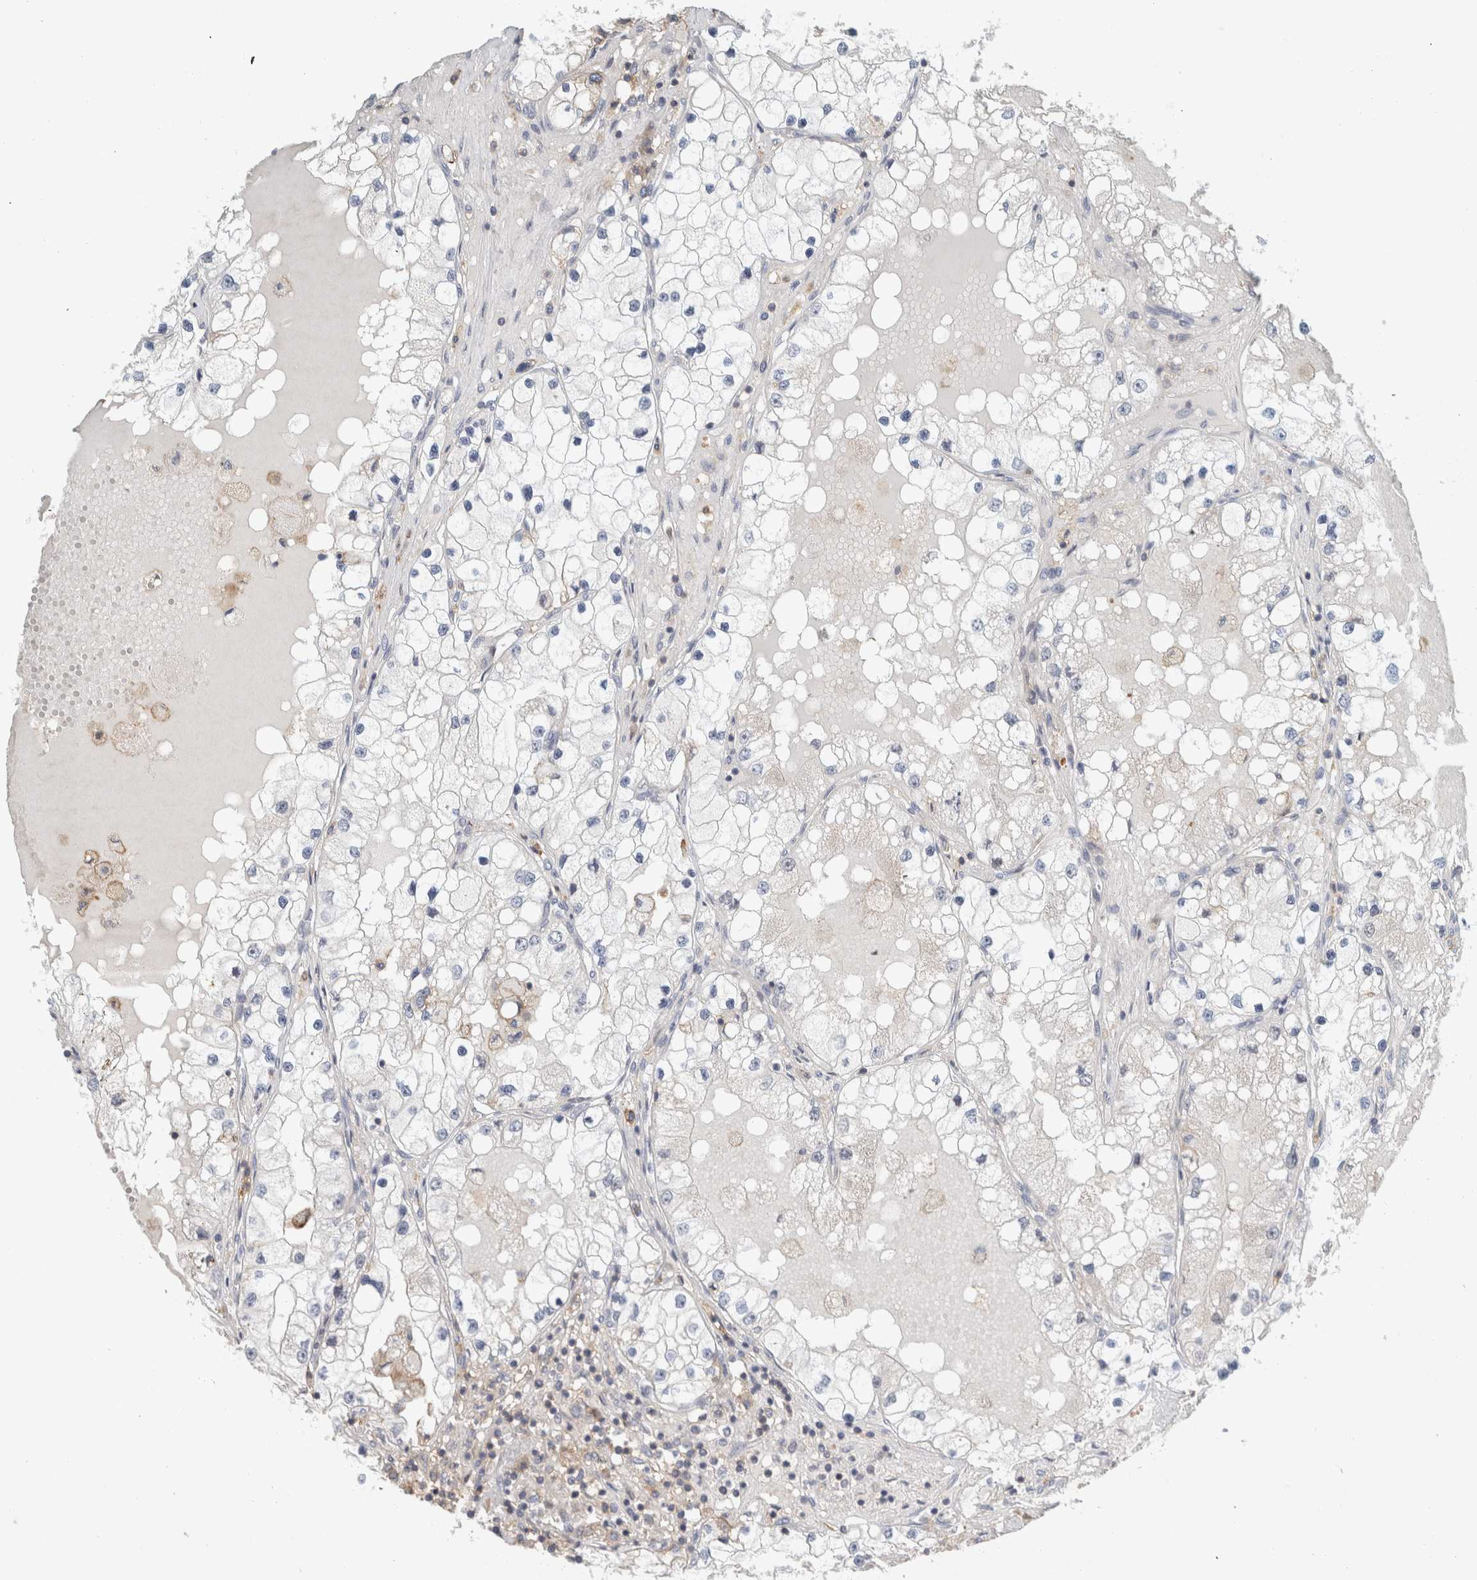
{"staining": {"intensity": "negative", "quantity": "none", "location": "none"}, "tissue": "renal cancer", "cell_type": "Tumor cells", "image_type": "cancer", "snomed": [{"axis": "morphology", "description": "Adenocarcinoma, NOS"}, {"axis": "topography", "description": "Kidney"}], "caption": "IHC micrograph of neoplastic tissue: renal cancer (adenocarcinoma) stained with DAB reveals no significant protein staining in tumor cells.", "gene": "ERCC6L2", "patient": {"sex": "male", "age": 68}}